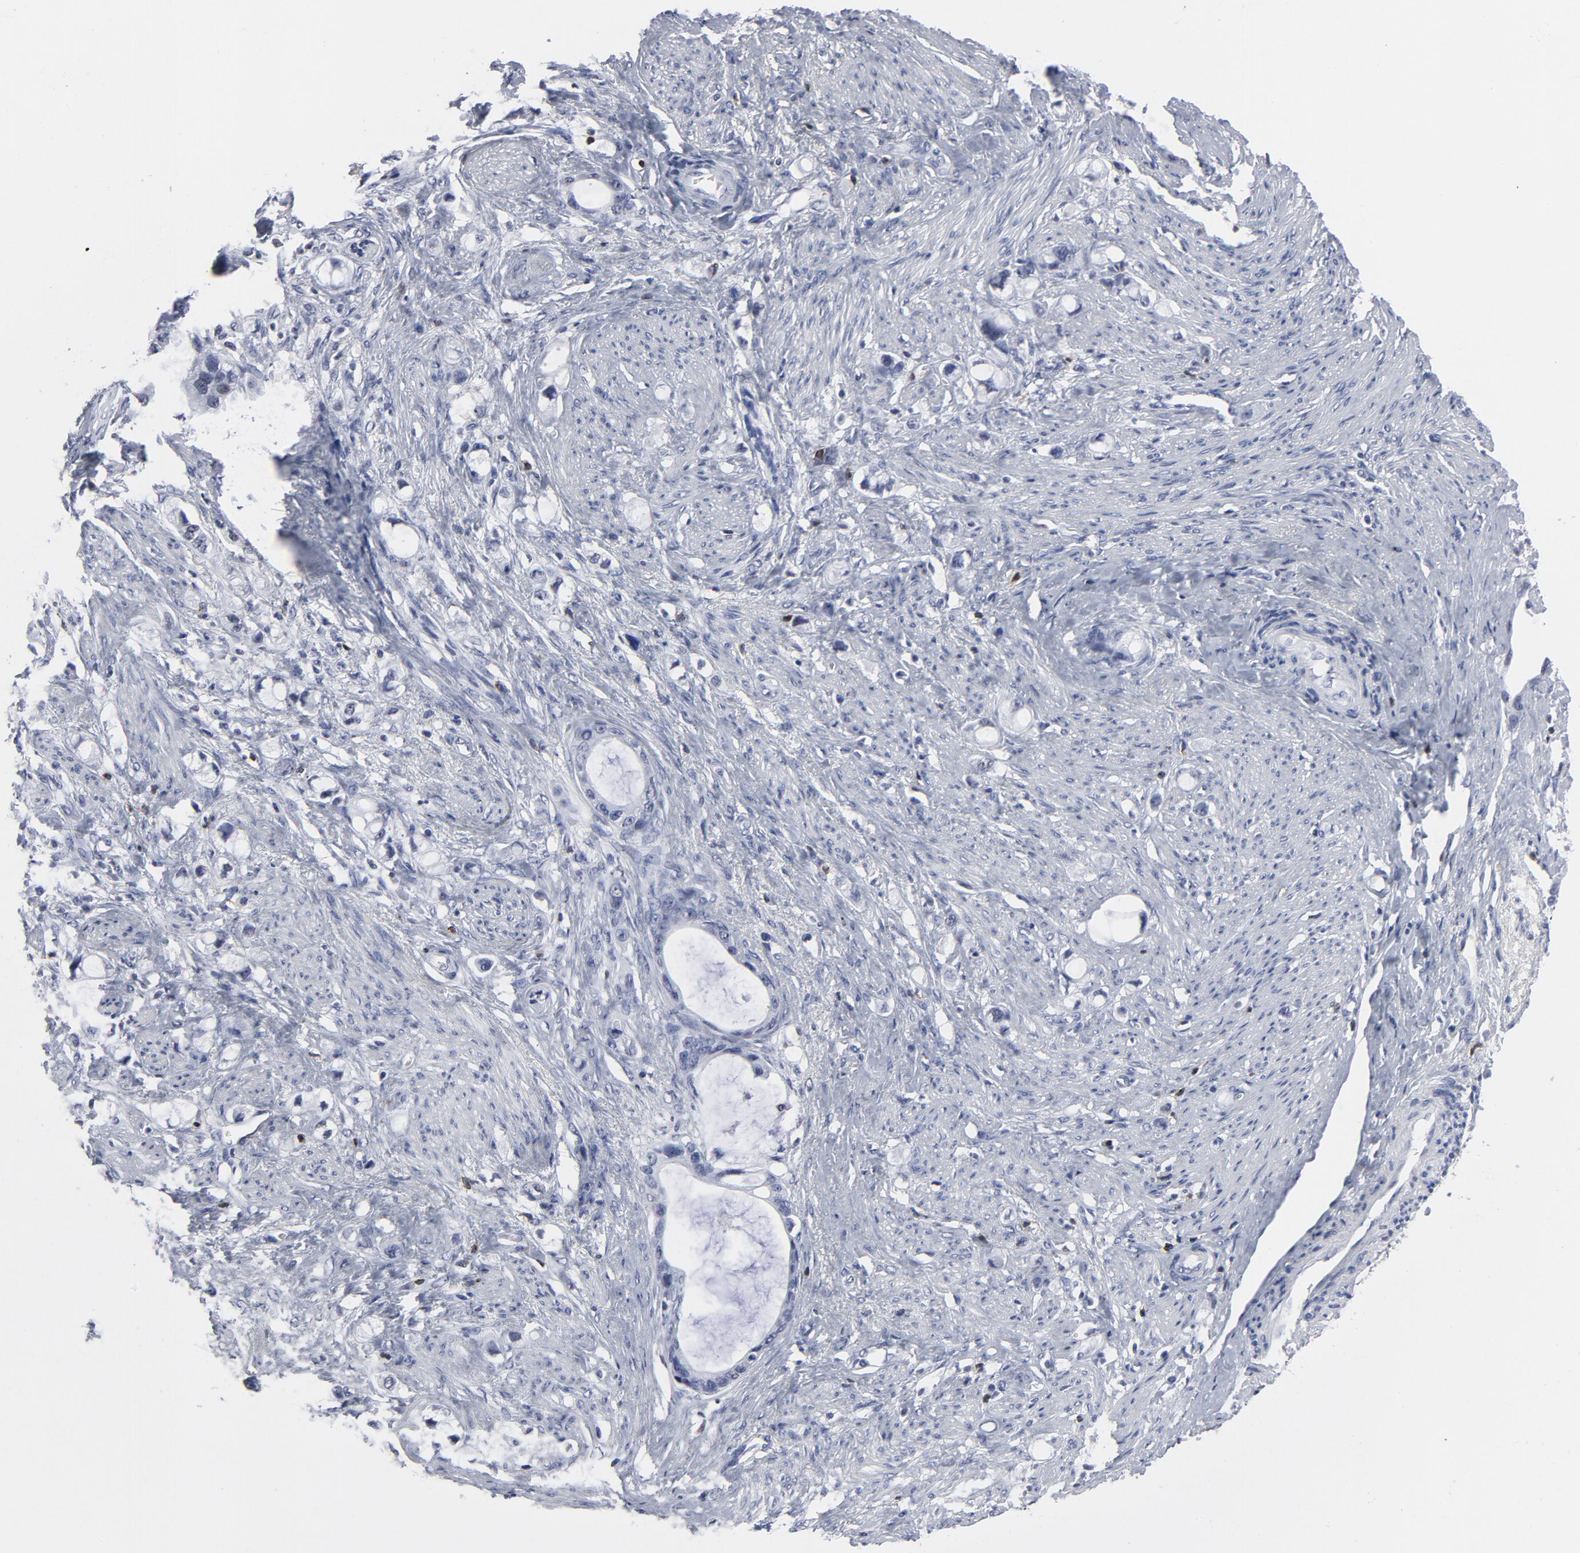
{"staining": {"intensity": "negative", "quantity": "none", "location": "none"}, "tissue": "stomach cancer", "cell_type": "Tumor cells", "image_type": "cancer", "snomed": [{"axis": "morphology", "description": "Adenocarcinoma, NOS"}, {"axis": "topography", "description": "Stomach"}], "caption": "Immunohistochemical staining of human stomach cancer (adenocarcinoma) exhibits no significant staining in tumor cells.", "gene": "CD2", "patient": {"sex": "female", "age": 75}}